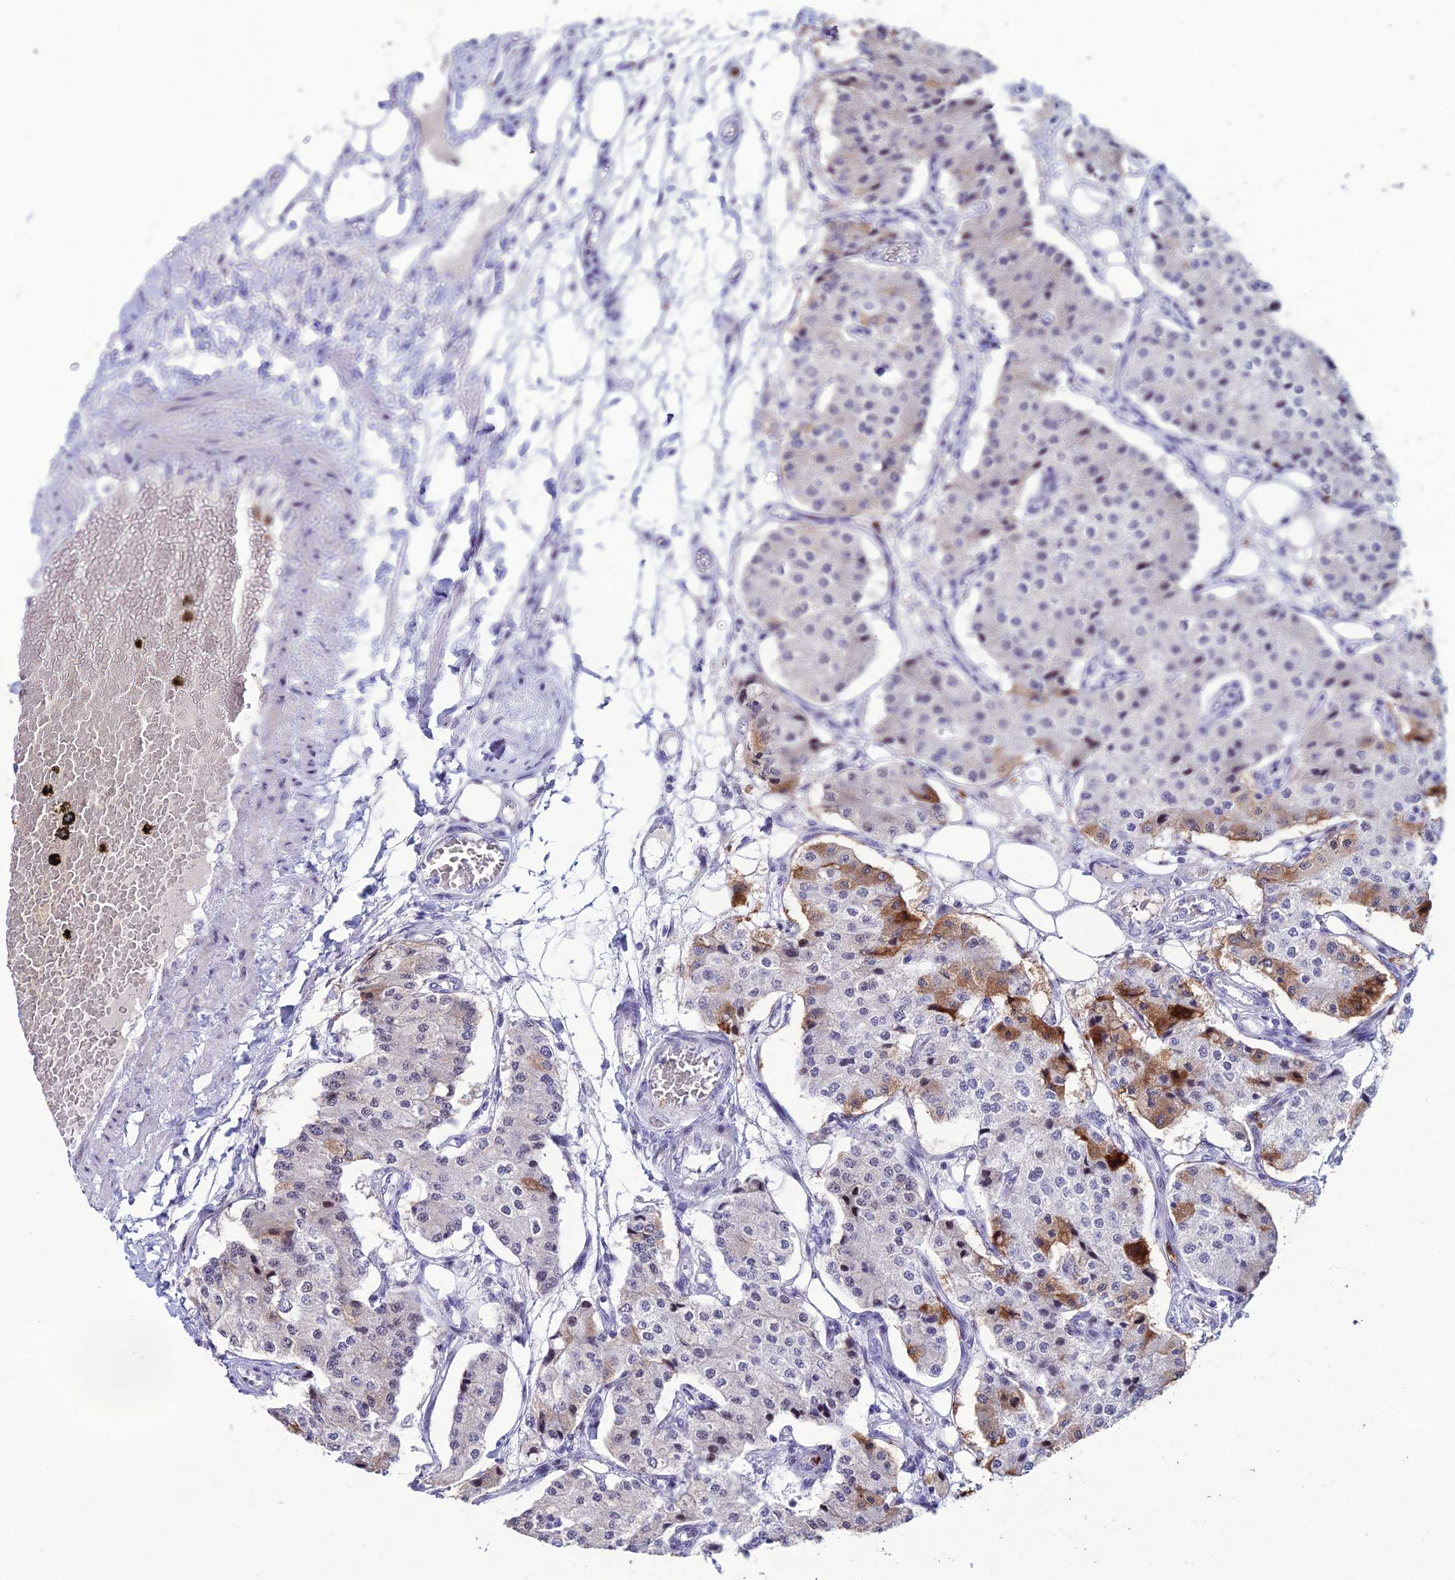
{"staining": {"intensity": "moderate", "quantity": "25%-75%", "location": "cytoplasmic/membranous"}, "tissue": "carcinoid", "cell_type": "Tumor cells", "image_type": "cancer", "snomed": [{"axis": "morphology", "description": "Carcinoid, malignant, NOS"}, {"axis": "topography", "description": "Colon"}], "caption": "About 25%-75% of tumor cells in human carcinoid demonstrate moderate cytoplasmic/membranous protein expression as visualized by brown immunohistochemical staining.", "gene": "MFSD2B", "patient": {"sex": "female", "age": 52}}